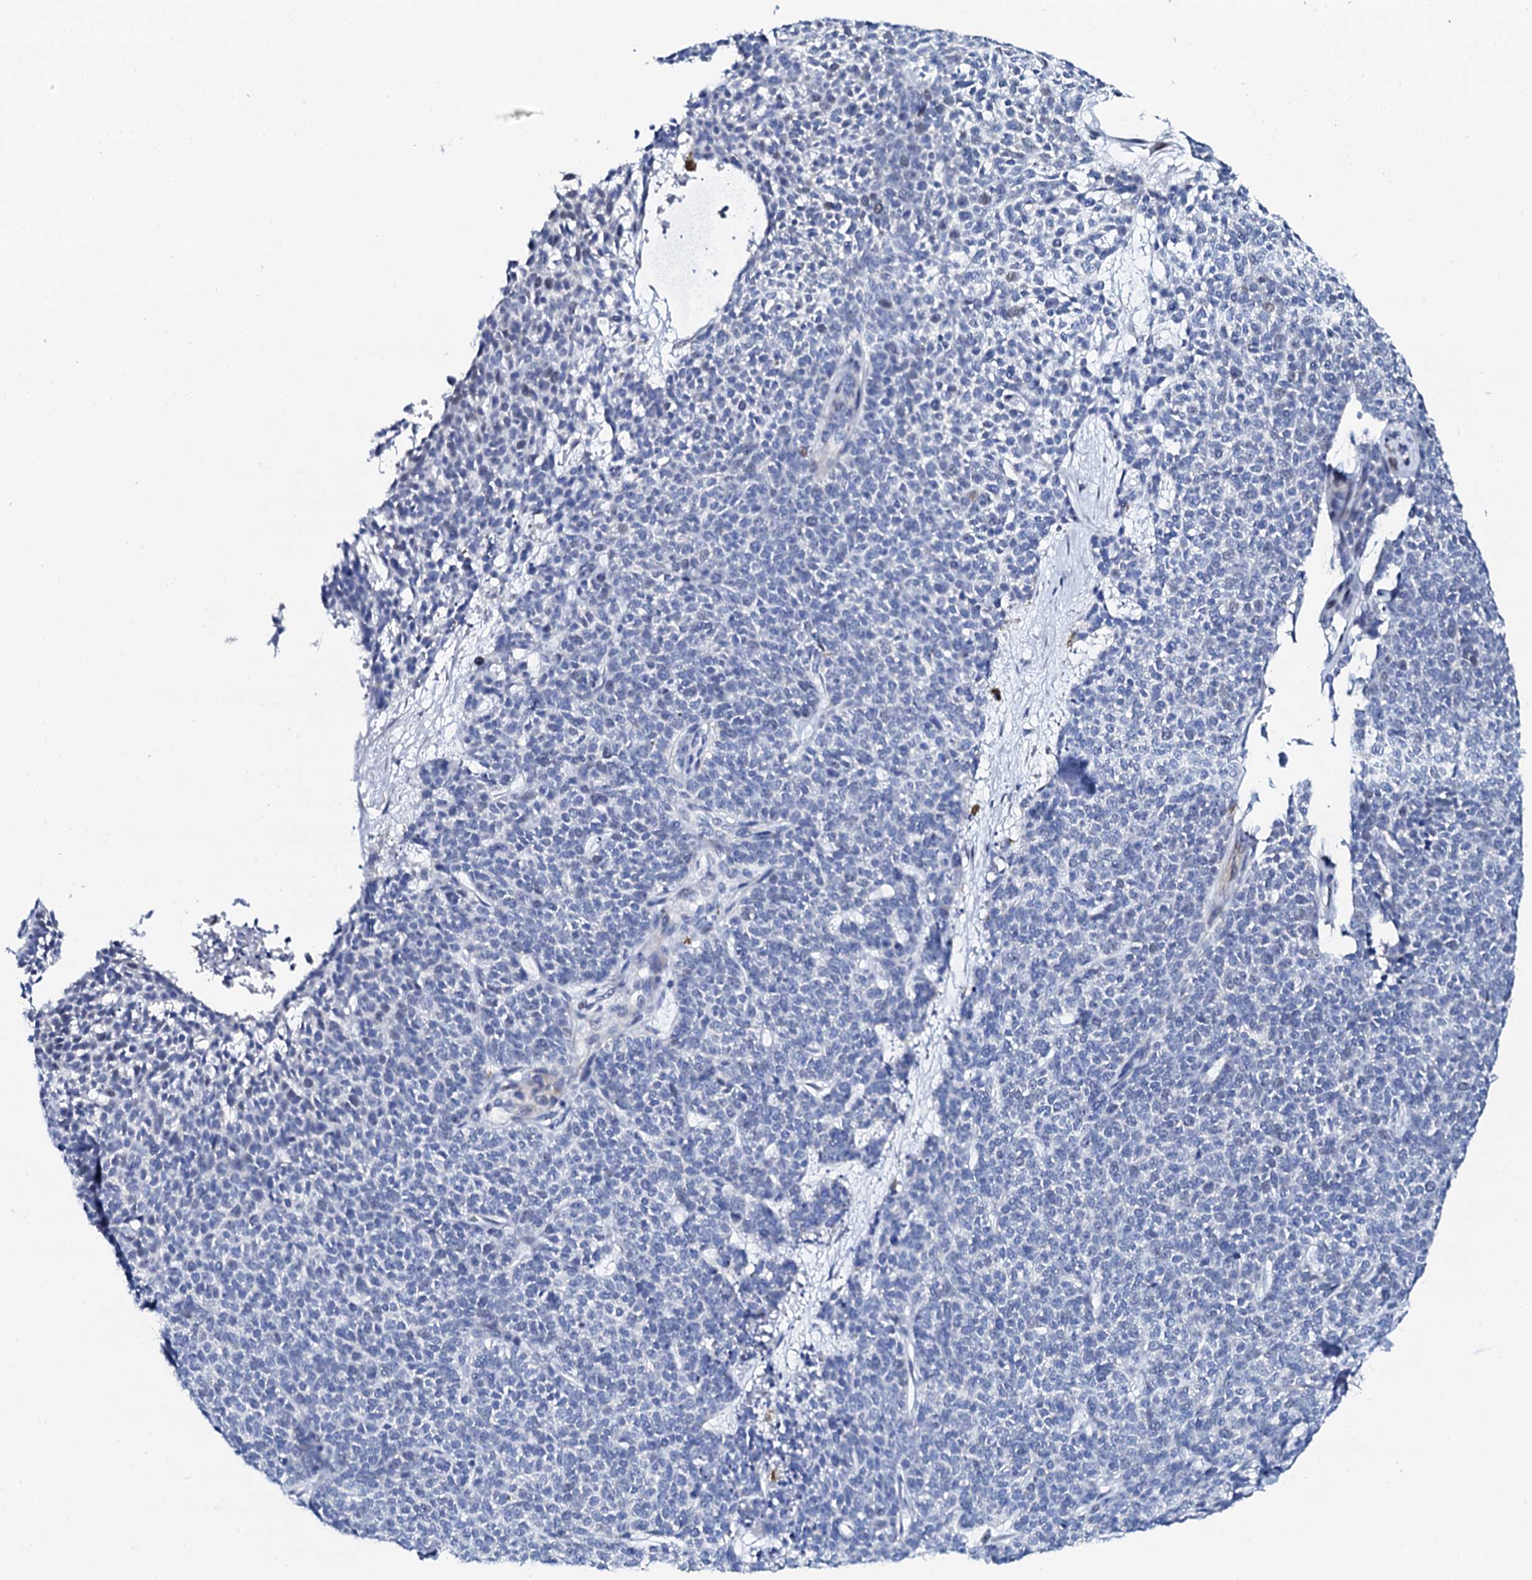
{"staining": {"intensity": "negative", "quantity": "none", "location": "none"}, "tissue": "skin cancer", "cell_type": "Tumor cells", "image_type": "cancer", "snomed": [{"axis": "morphology", "description": "Basal cell carcinoma"}, {"axis": "topography", "description": "Skin"}], "caption": "Tumor cells show no significant staining in skin basal cell carcinoma.", "gene": "NUDT13", "patient": {"sex": "female", "age": 84}}